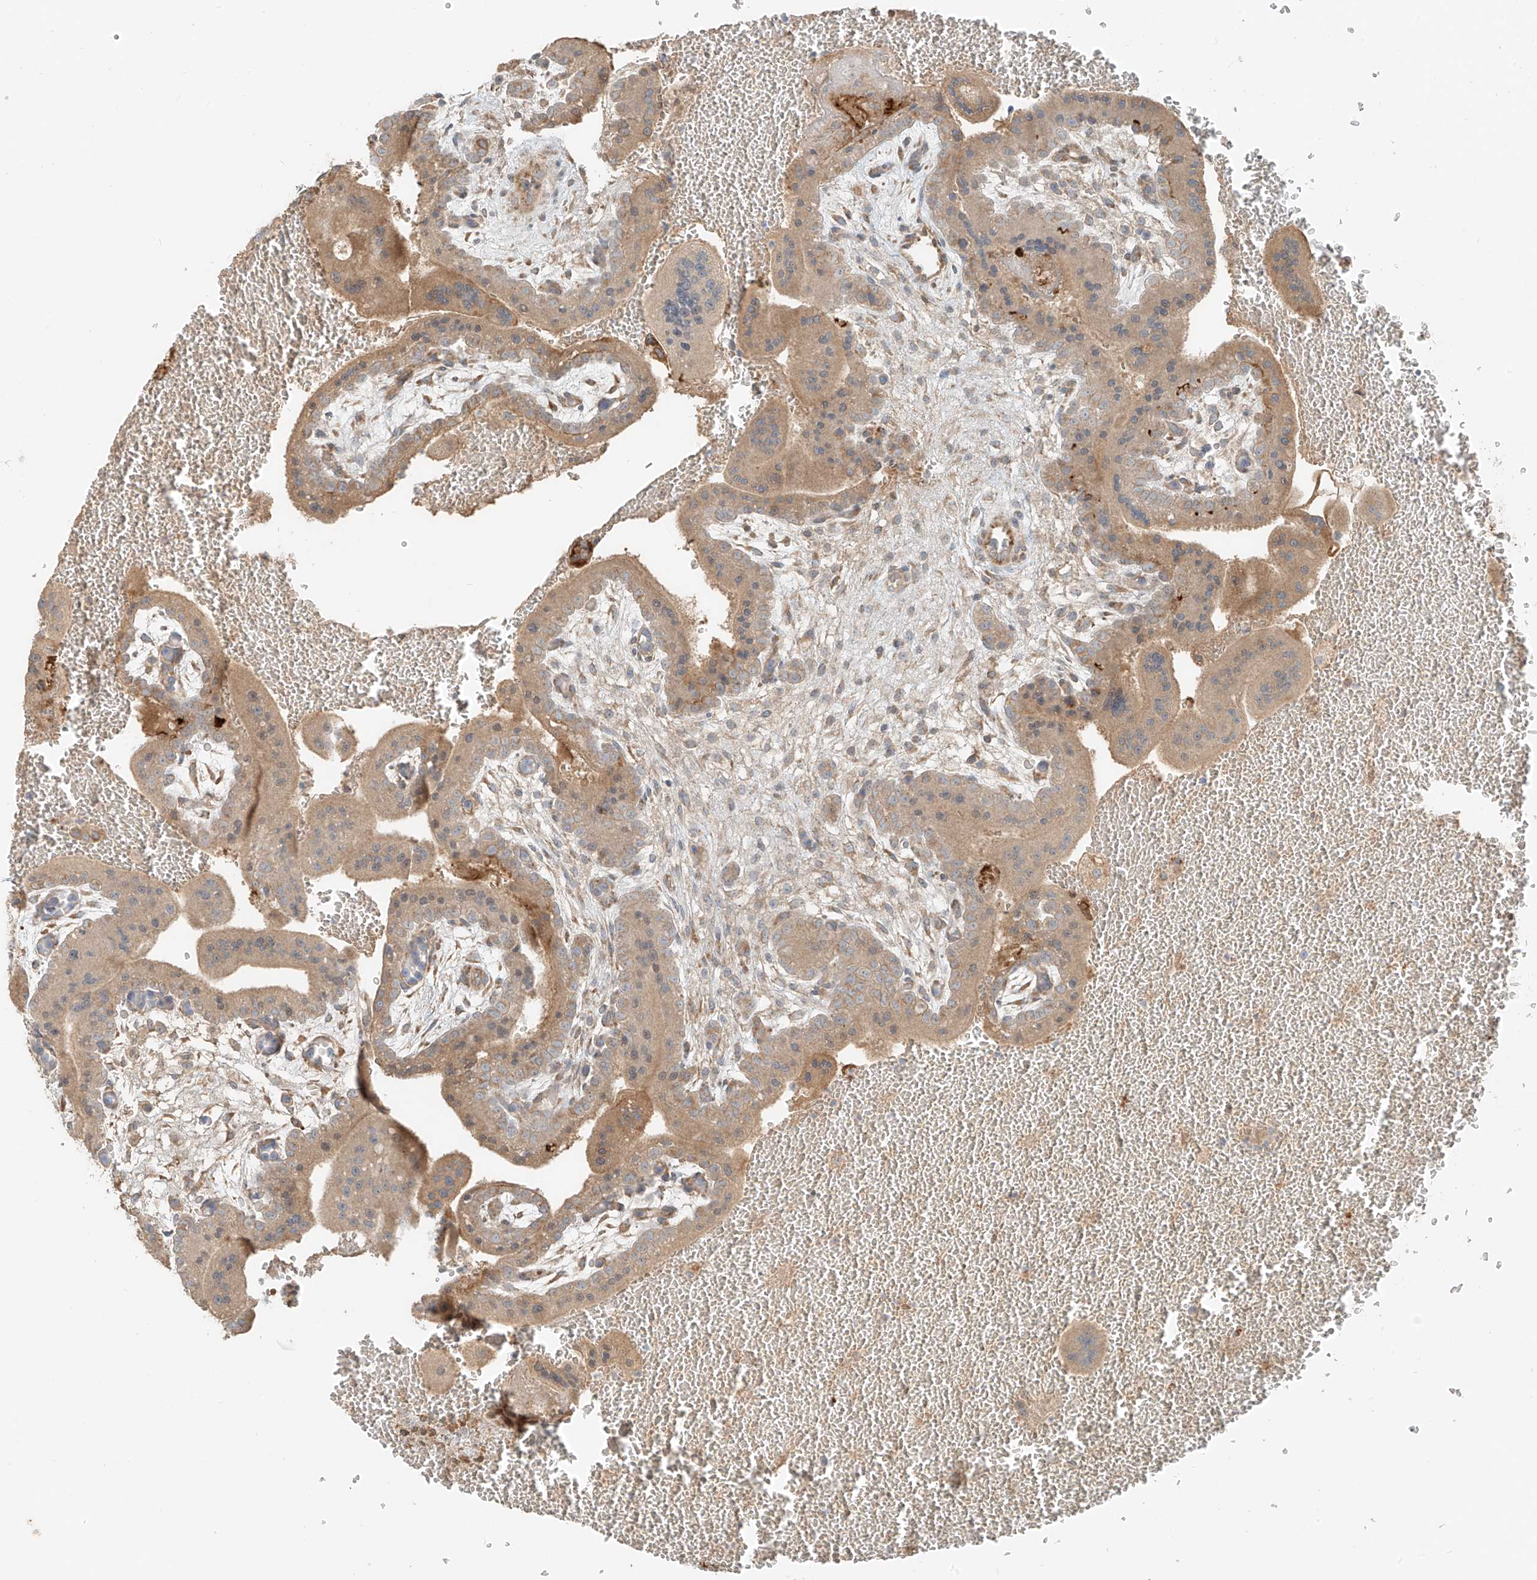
{"staining": {"intensity": "moderate", "quantity": "<25%", "location": "cytoplasmic/membranous"}, "tissue": "placenta", "cell_type": "Trophoblastic cells", "image_type": "normal", "snomed": [{"axis": "morphology", "description": "Normal tissue, NOS"}, {"axis": "topography", "description": "Placenta"}], "caption": "The histopathology image exhibits staining of normal placenta, revealing moderate cytoplasmic/membranous protein staining (brown color) within trophoblastic cells.", "gene": "FSTL1", "patient": {"sex": "female", "age": 35}}